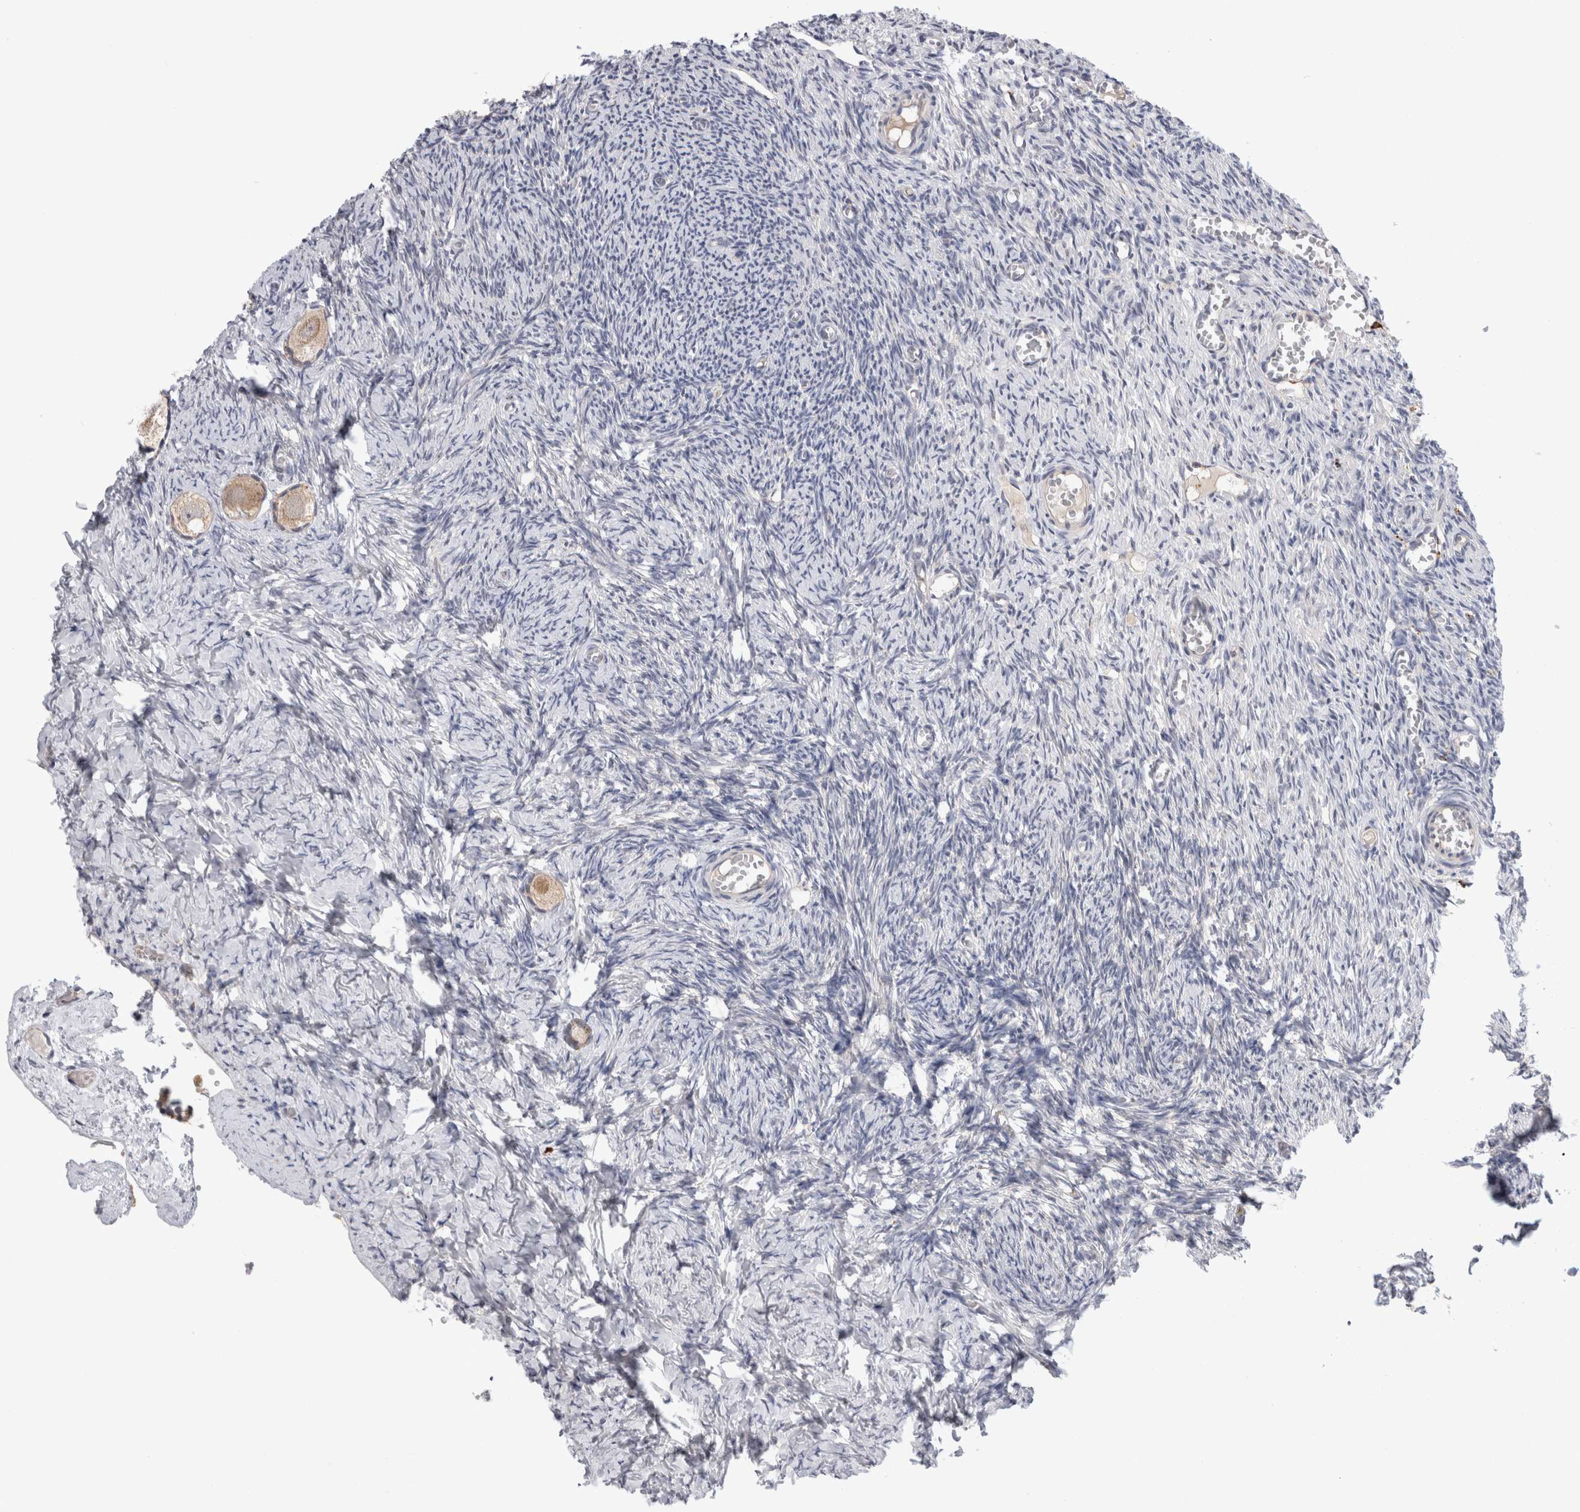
{"staining": {"intensity": "weak", "quantity": ">75%", "location": "cytoplasmic/membranous"}, "tissue": "ovary", "cell_type": "Follicle cells", "image_type": "normal", "snomed": [{"axis": "morphology", "description": "Normal tissue, NOS"}, {"axis": "topography", "description": "Ovary"}], "caption": "IHC (DAB) staining of unremarkable ovary shows weak cytoplasmic/membranous protein staining in about >75% of follicle cells. (Stains: DAB (3,3'-diaminobenzidine) in brown, nuclei in blue, Microscopy: brightfield microscopy at high magnification).", "gene": "MRPL37", "patient": {"sex": "female", "age": 27}}